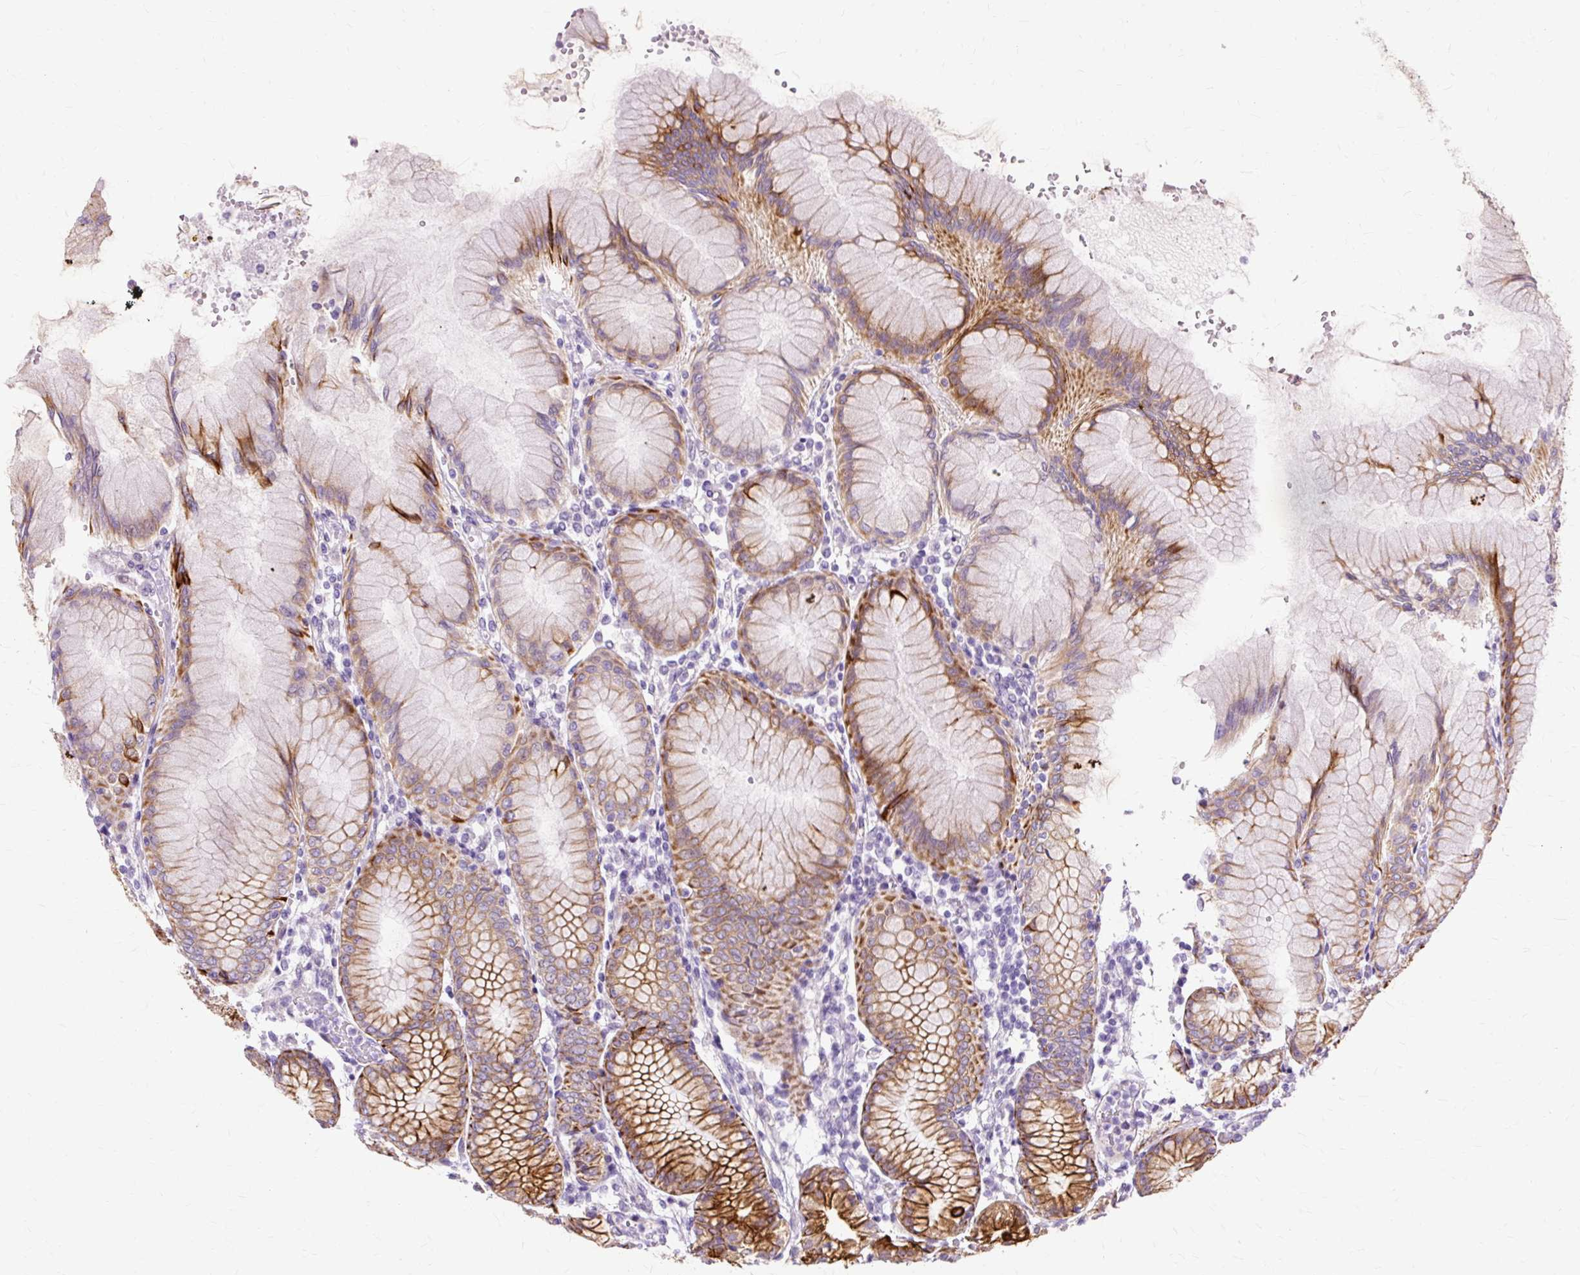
{"staining": {"intensity": "strong", "quantity": "25%-75%", "location": "cytoplasmic/membranous"}, "tissue": "stomach", "cell_type": "Glandular cells", "image_type": "normal", "snomed": [{"axis": "morphology", "description": "Normal tissue, NOS"}, {"axis": "topography", "description": "Stomach"}], "caption": "Immunohistochemistry of normal human stomach demonstrates high levels of strong cytoplasmic/membranous expression in about 25%-75% of glandular cells. The staining is performed using DAB (3,3'-diaminobenzidine) brown chromogen to label protein expression. The nuclei are counter-stained blue using hematoxylin.", "gene": "DCTN4", "patient": {"sex": "female", "age": 57}}